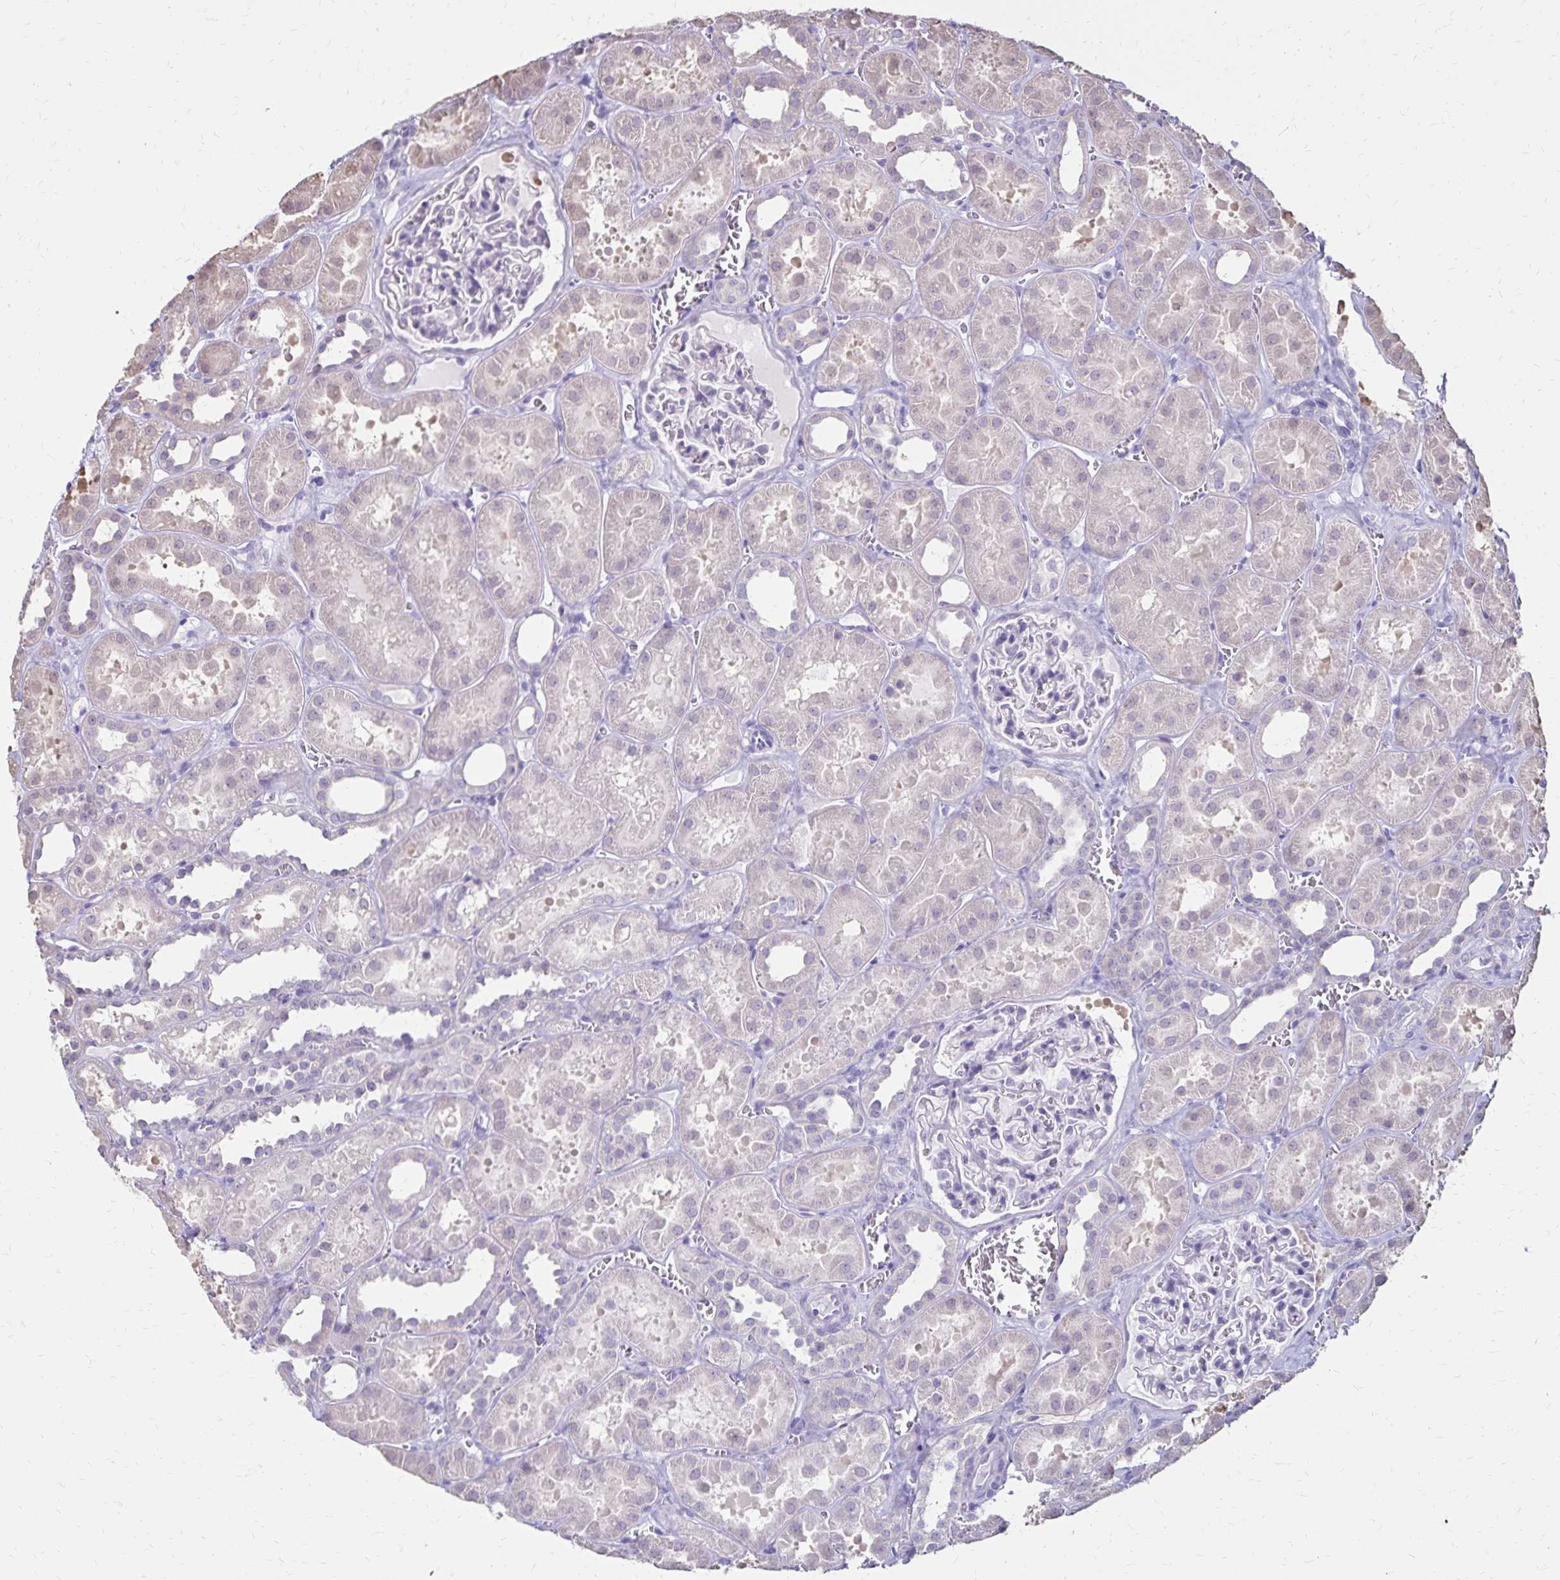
{"staining": {"intensity": "negative", "quantity": "none", "location": "none"}, "tissue": "kidney", "cell_type": "Cells in glomeruli", "image_type": "normal", "snomed": [{"axis": "morphology", "description": "Normal tissue, NOS"}, {"axis": "topography", "description": "Kidney"}], "caption": "Micrograph shows no protein positivity in cells in glomeruli of unremarkable kidney. (DAB (3,3'-diaminobenzidine) immunohistochemistry with hematoxylin counter stain).", "gene": "SH3GL3", "patient": {"sex": "female", "age": 41}}